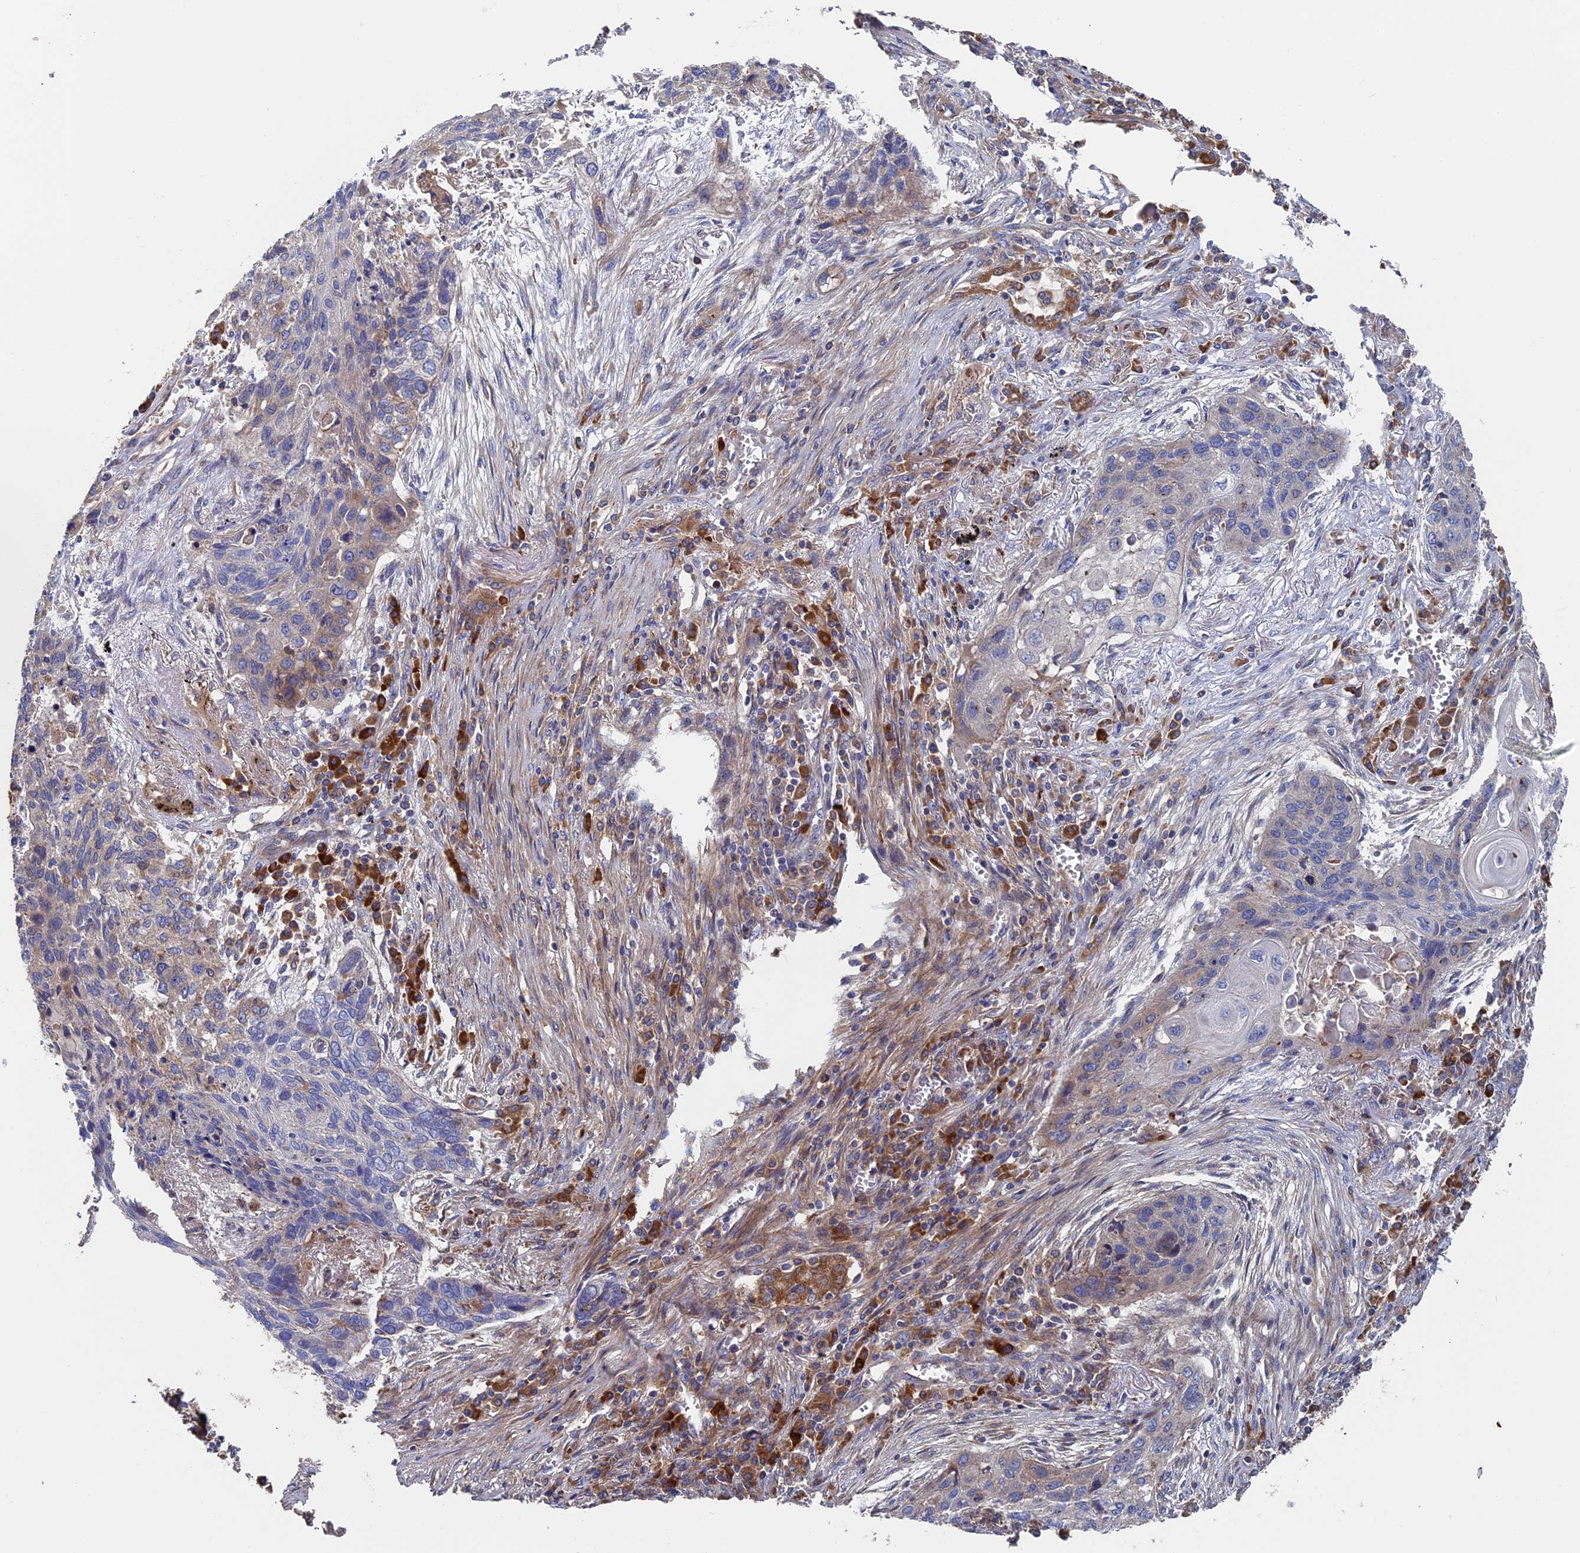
{"staining": {"intensity": "weak", "quantity": "<25%", "location": "cytoplasmic/membranous"}, "tissue": "lung cancer", "cell_type": "Tumor cells", "image_type": "cancer", "snomed": [{"axis": "morphology", "description": "Squamous cell carcinoma, NOS"}, {"axis": "topography", "description": "Lung"}], "caption": "Tumor cells are negative for protein expression in human squamous cell carcinoma (lung).", "gene": "DNAJC3", "patient": {"sex": "female", "age": 63}}